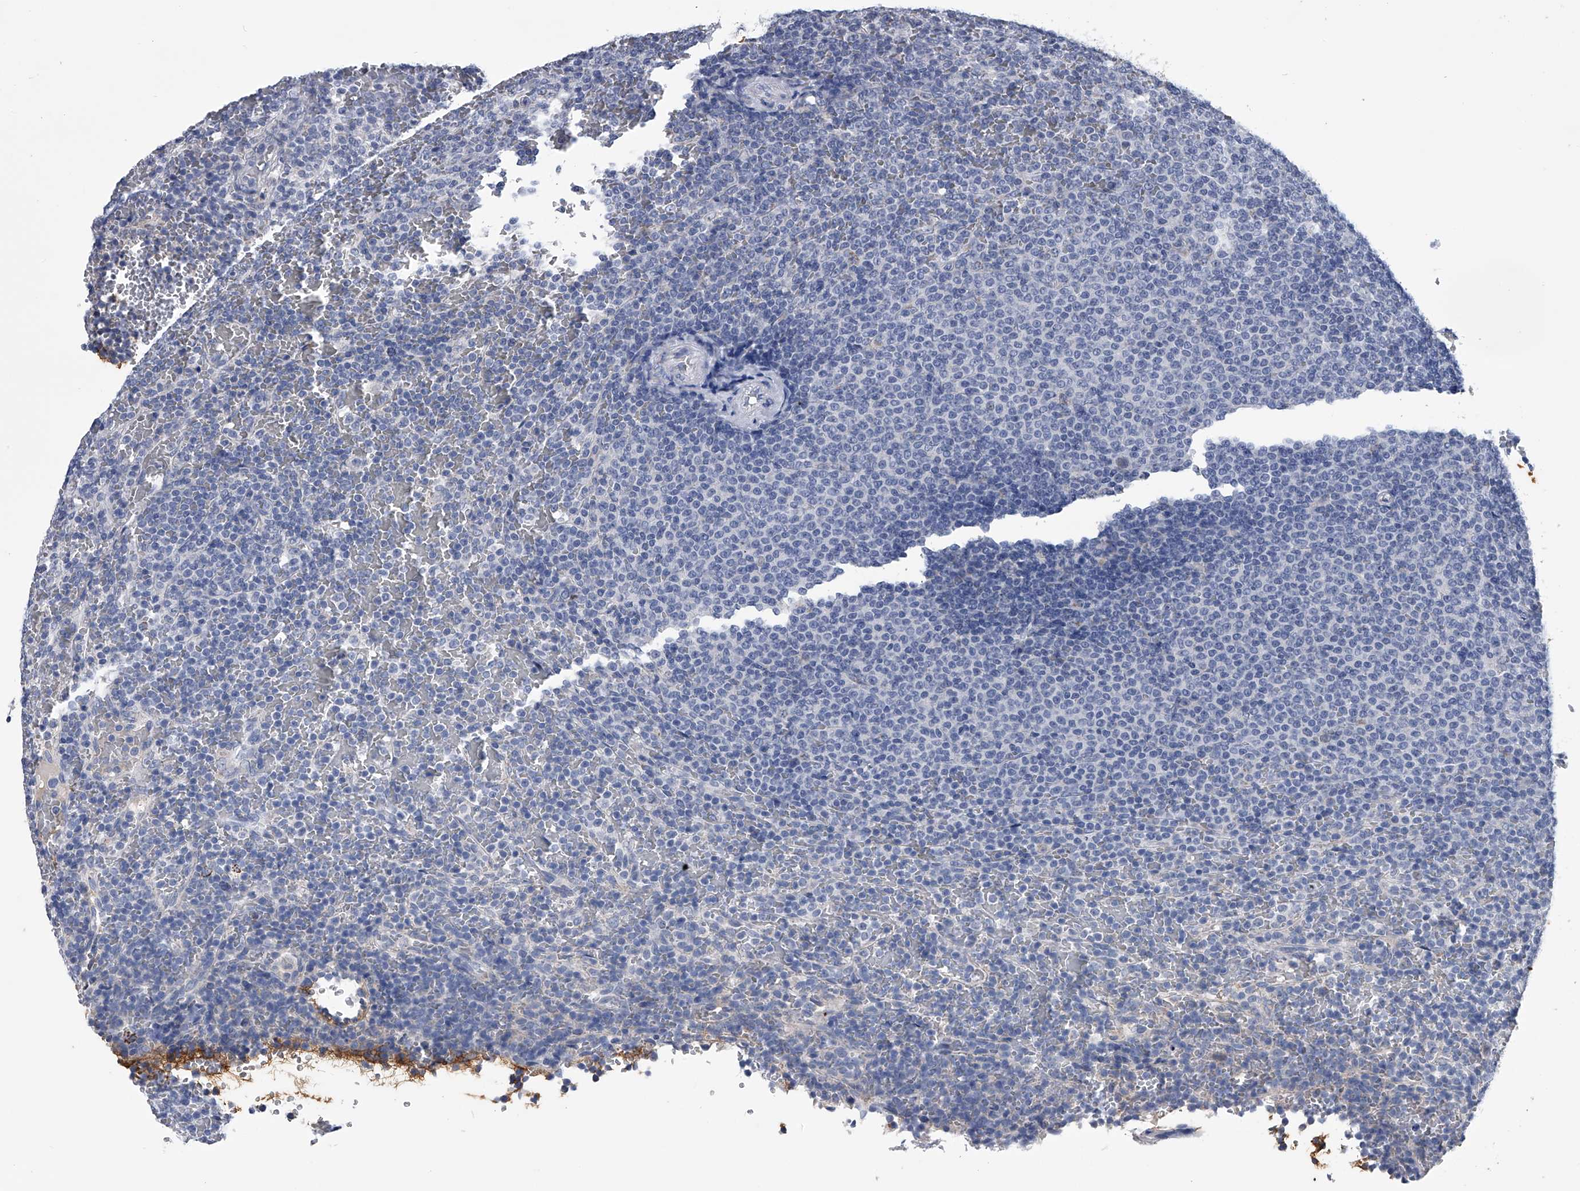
{"staining": {"intensity": "negative", "quantity": "none", "location": "none"}, "tissue": "lymphoma", "cell_type": "Tumor cells", "image_type": "cancer", "snomed": [{"axis": "morphology", "description": "Malignant lymphoma, non-Hodgkin's type, Low grade"}, {"axis": "topography", "description": "Spleen"}], "caption": "DAB immunohistochemical staining of human lymphoma exhibits no significant positivity in tumor cells.", "gene": "OAT", "patient": {"sex": "female", "age": 77}}